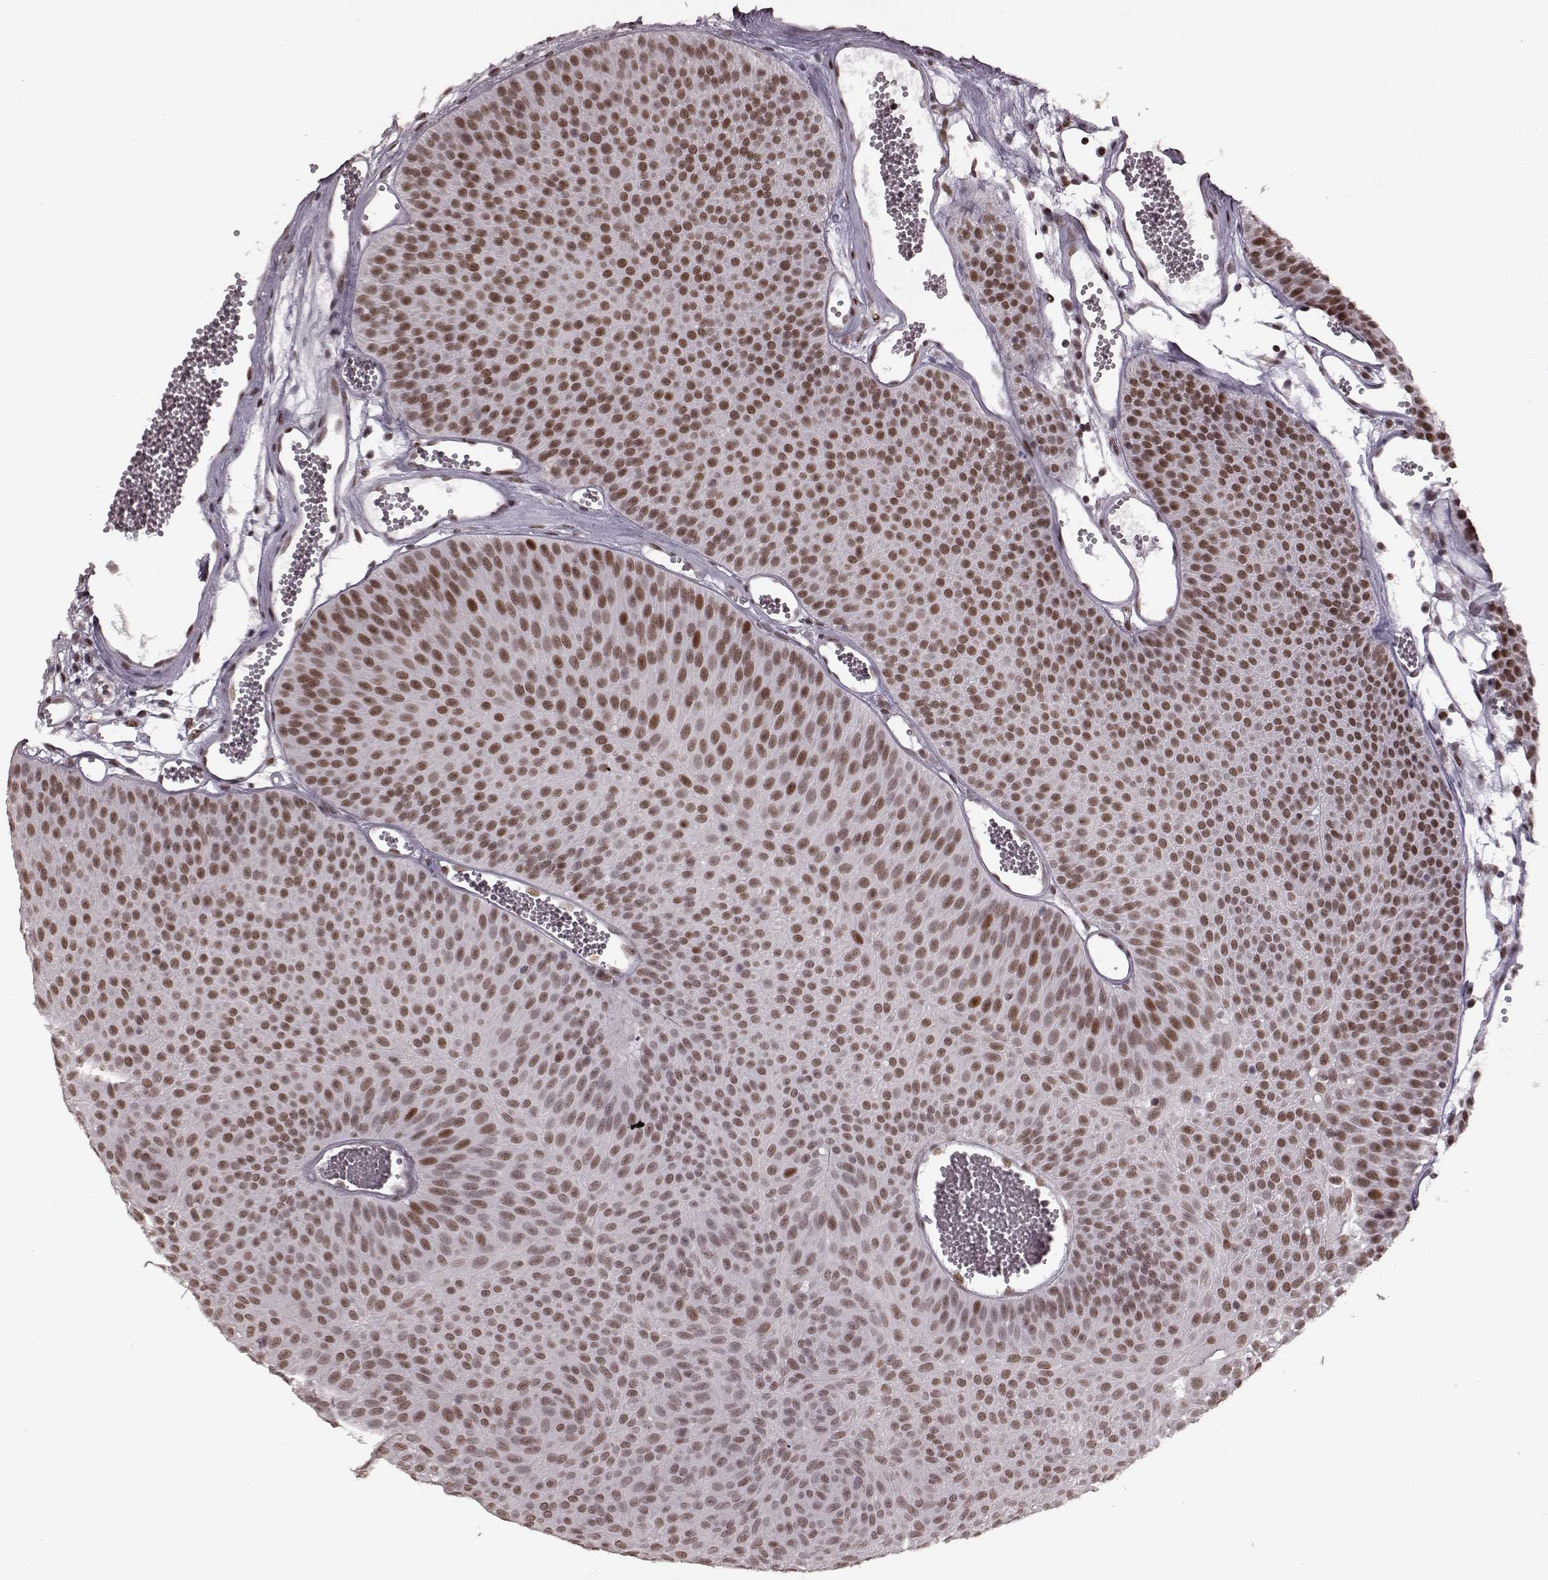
{"staining": {"intensity": "moderate", "quantity": ">75%", "location": "nuclear"}, "tissue": "urothelial cancer", "cell_type": "Tumor cells", "image_type": "cancer", "snomed": [{"axis": "morphology", "description": "Urothelial carcinoma, Low grade"}, {"axis": "topography", "description": "Urinary bladder"}], "caption": "The histopathology image demonstrates immunohistochemical staining of urothelial cancer. There is moderate nuclear staining is identified in approximately >75% of tumor cells.", "gene": "NR2C1", "patient": {"sex": "male", "age": 52}}